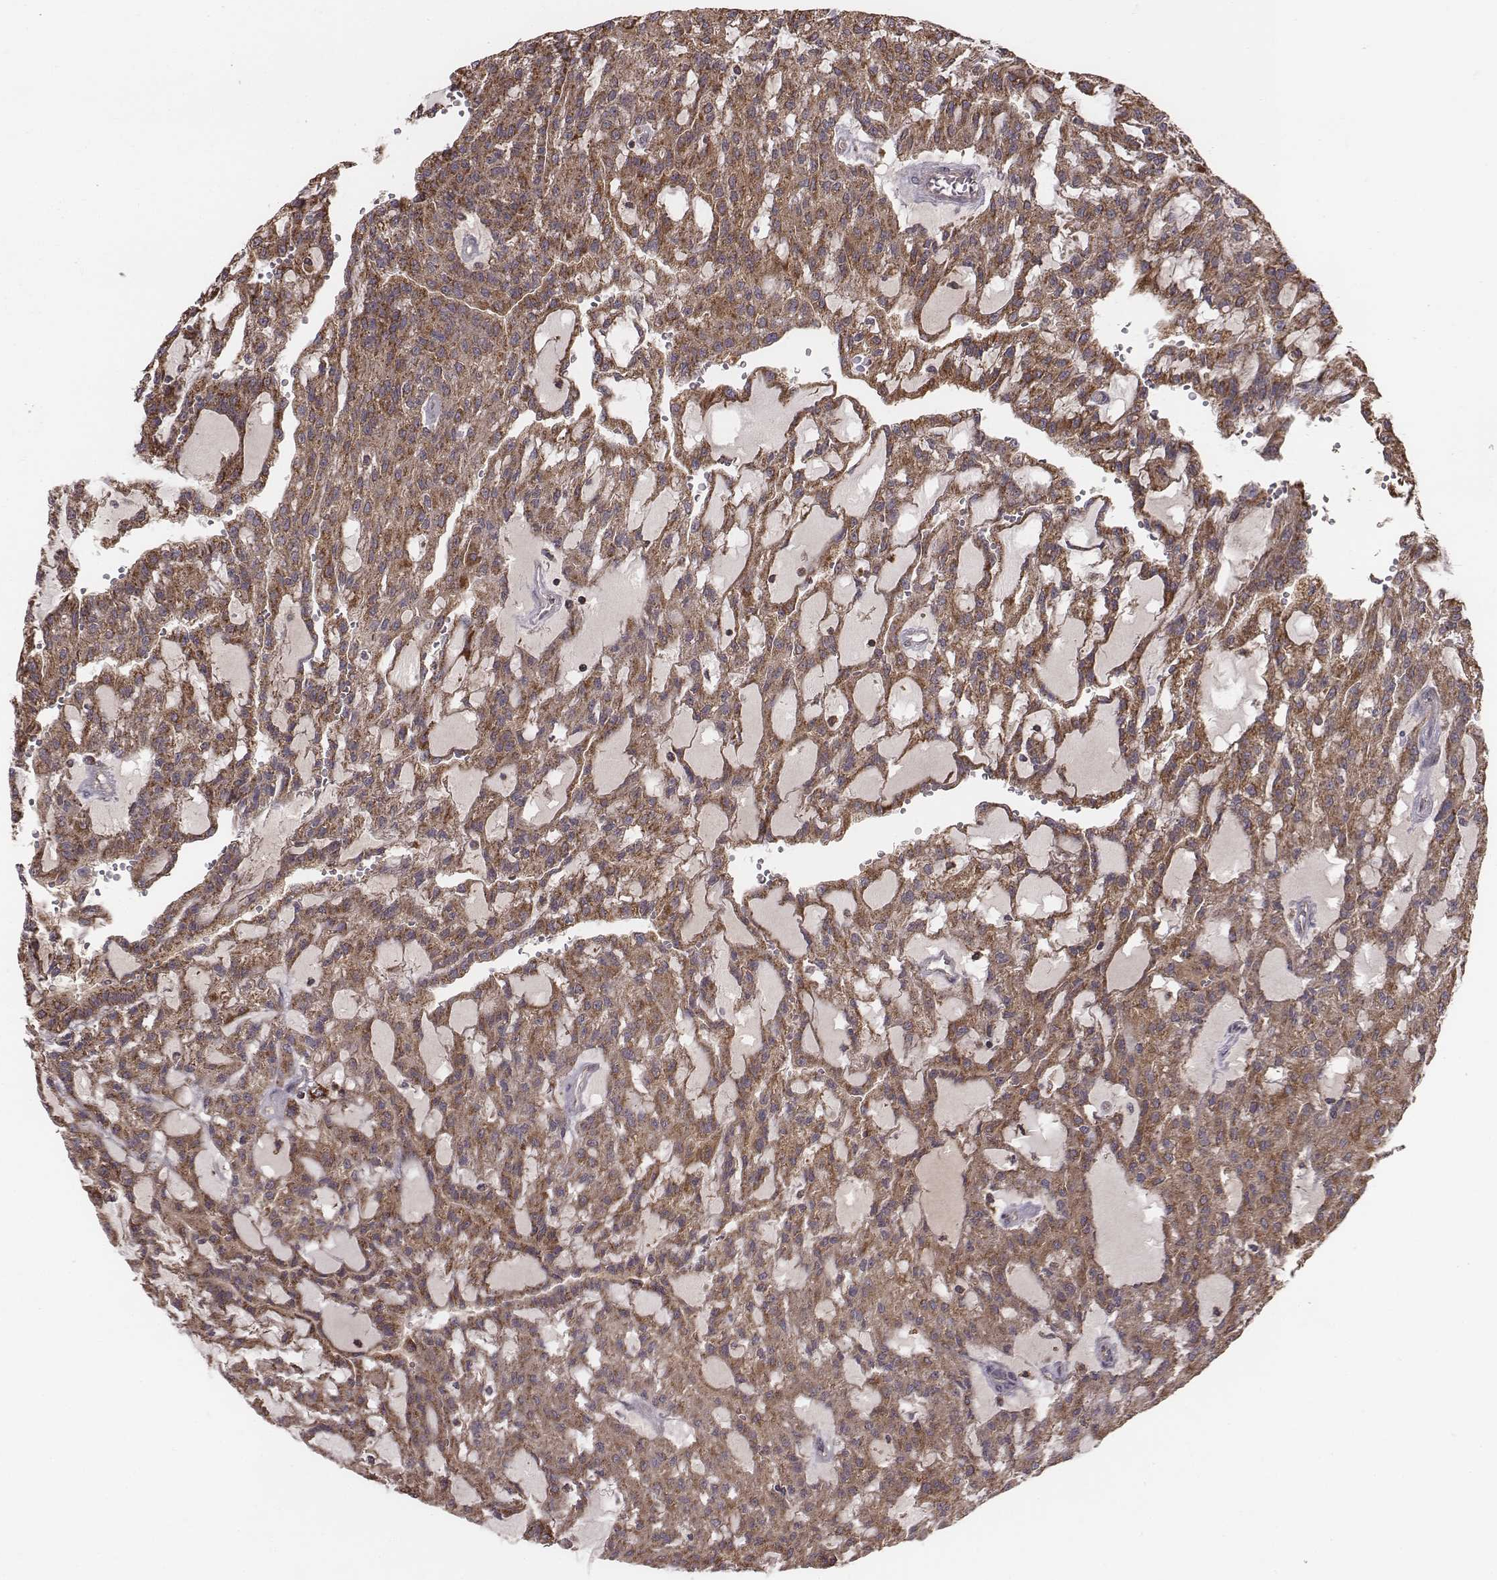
{"staining": {"intensity": "moderate", "quantity": ">75%", "location": "cytoplasmic/membranous"}, "tissue": "renal cancer", "cell_type": "Tumor cells", "image_type": "cancer", "snomed": [{"axis": "morphology", "description": "Adenocarcinoma, NOS"}, {"axis": "topography", "description": "Kidney"}], "caption": "Tumor cells exhibit medium levels of moderate cytoplasmic/membranous positivity in approximately >75% of cells in renal cancer (adenocarcinoma).", "gene": "PDCD2L", "patient": {"sex": "male", "age": 63}}